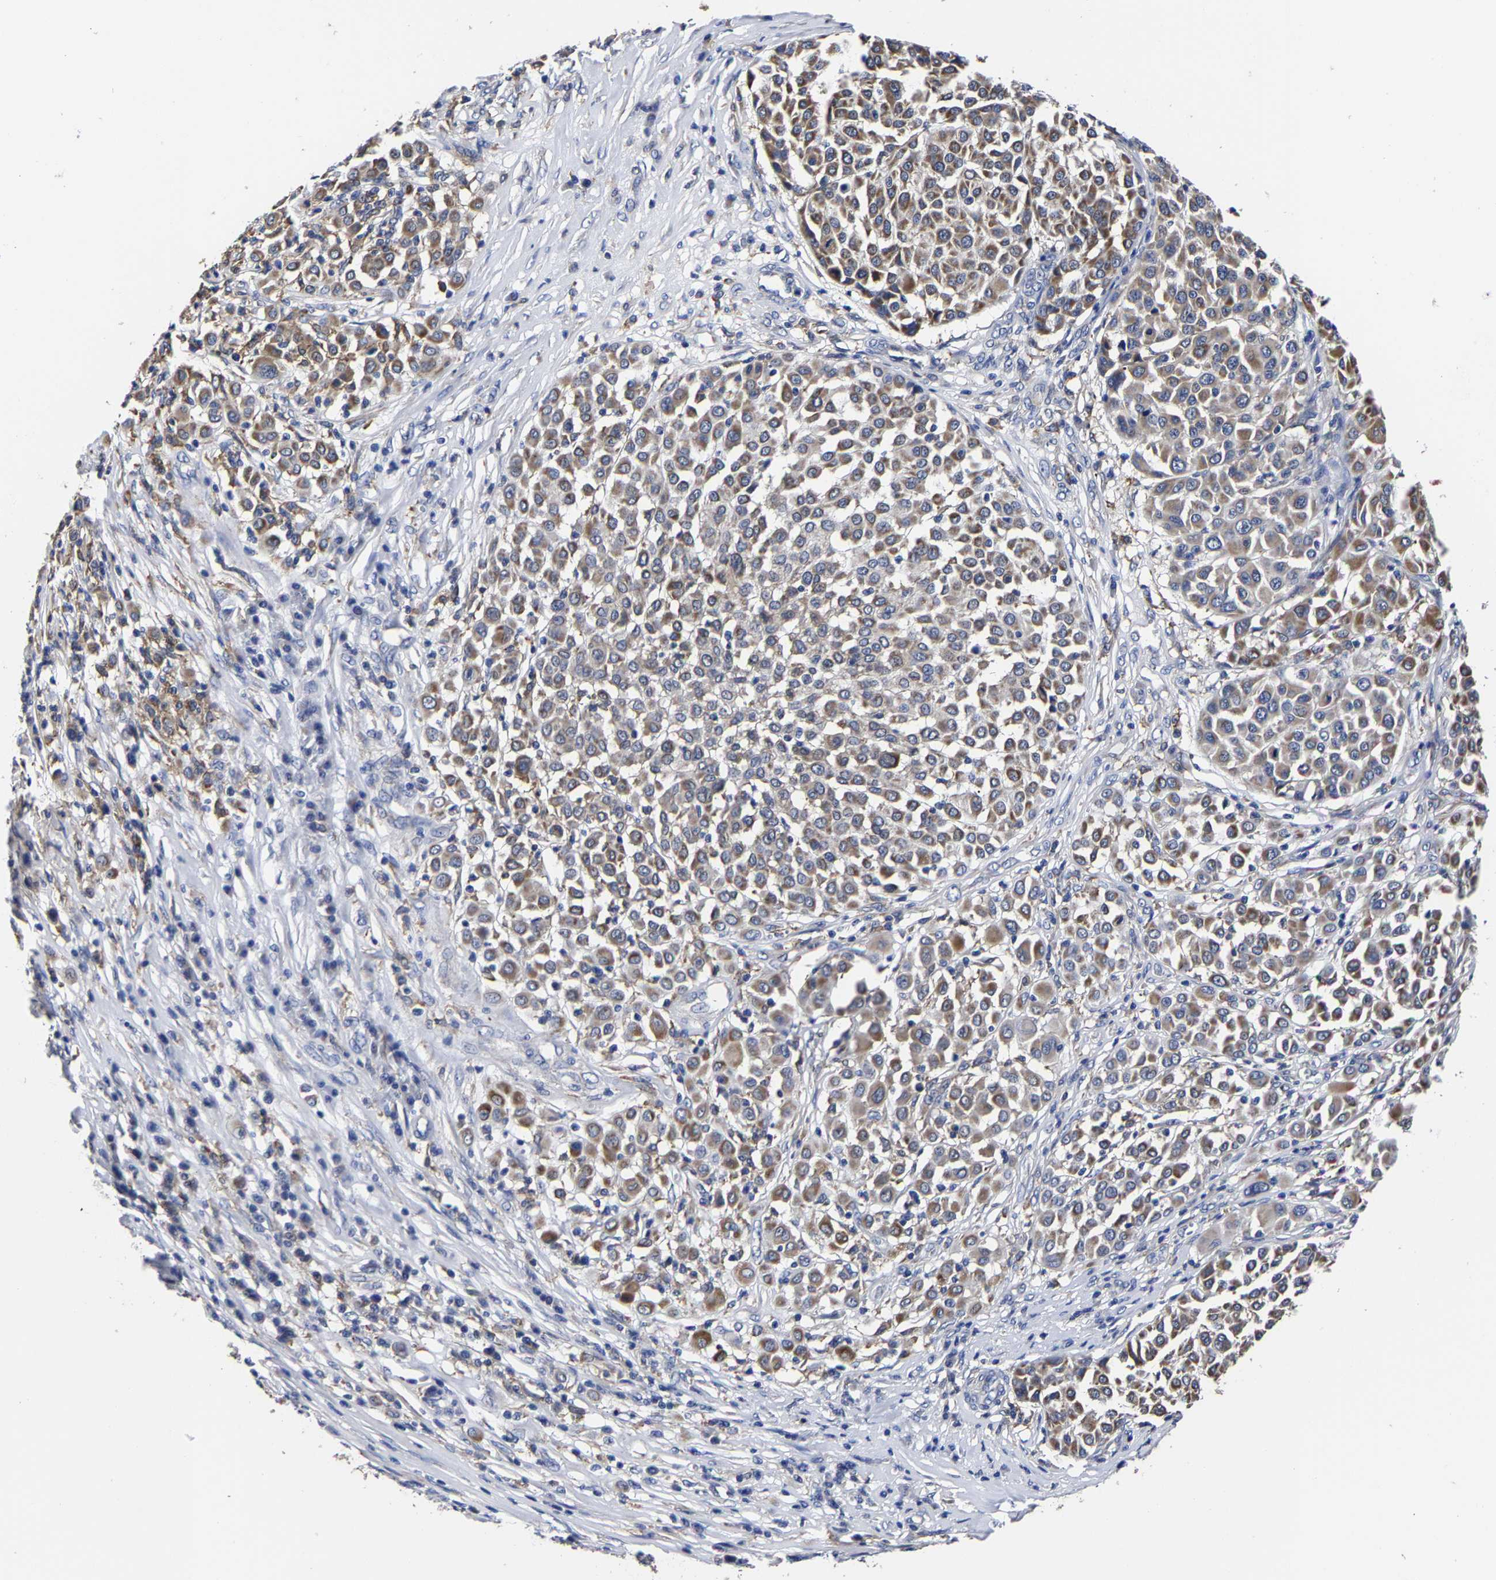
{"staining": {"intensity": "moderate", "quantity": ">75%", "location": "cytoplasmic/membranous"}, "tissue": "melanoma", "cell_type": "Tumor cells", "image_type": "cancer", "snomed": [{"axis": "morphology", "description": "Malignant melanoma, Metastatic site"}, {"axis": "topography", "description": "Soft tissue"}], "caption": "Immunohistochemical staining of human melanoma reveals moderate cytoplasmic/membranous protein positivity in approximately >75% of tumor cells.", "gene": "AASS", "patient": {"sex": "male", "age": 41}}